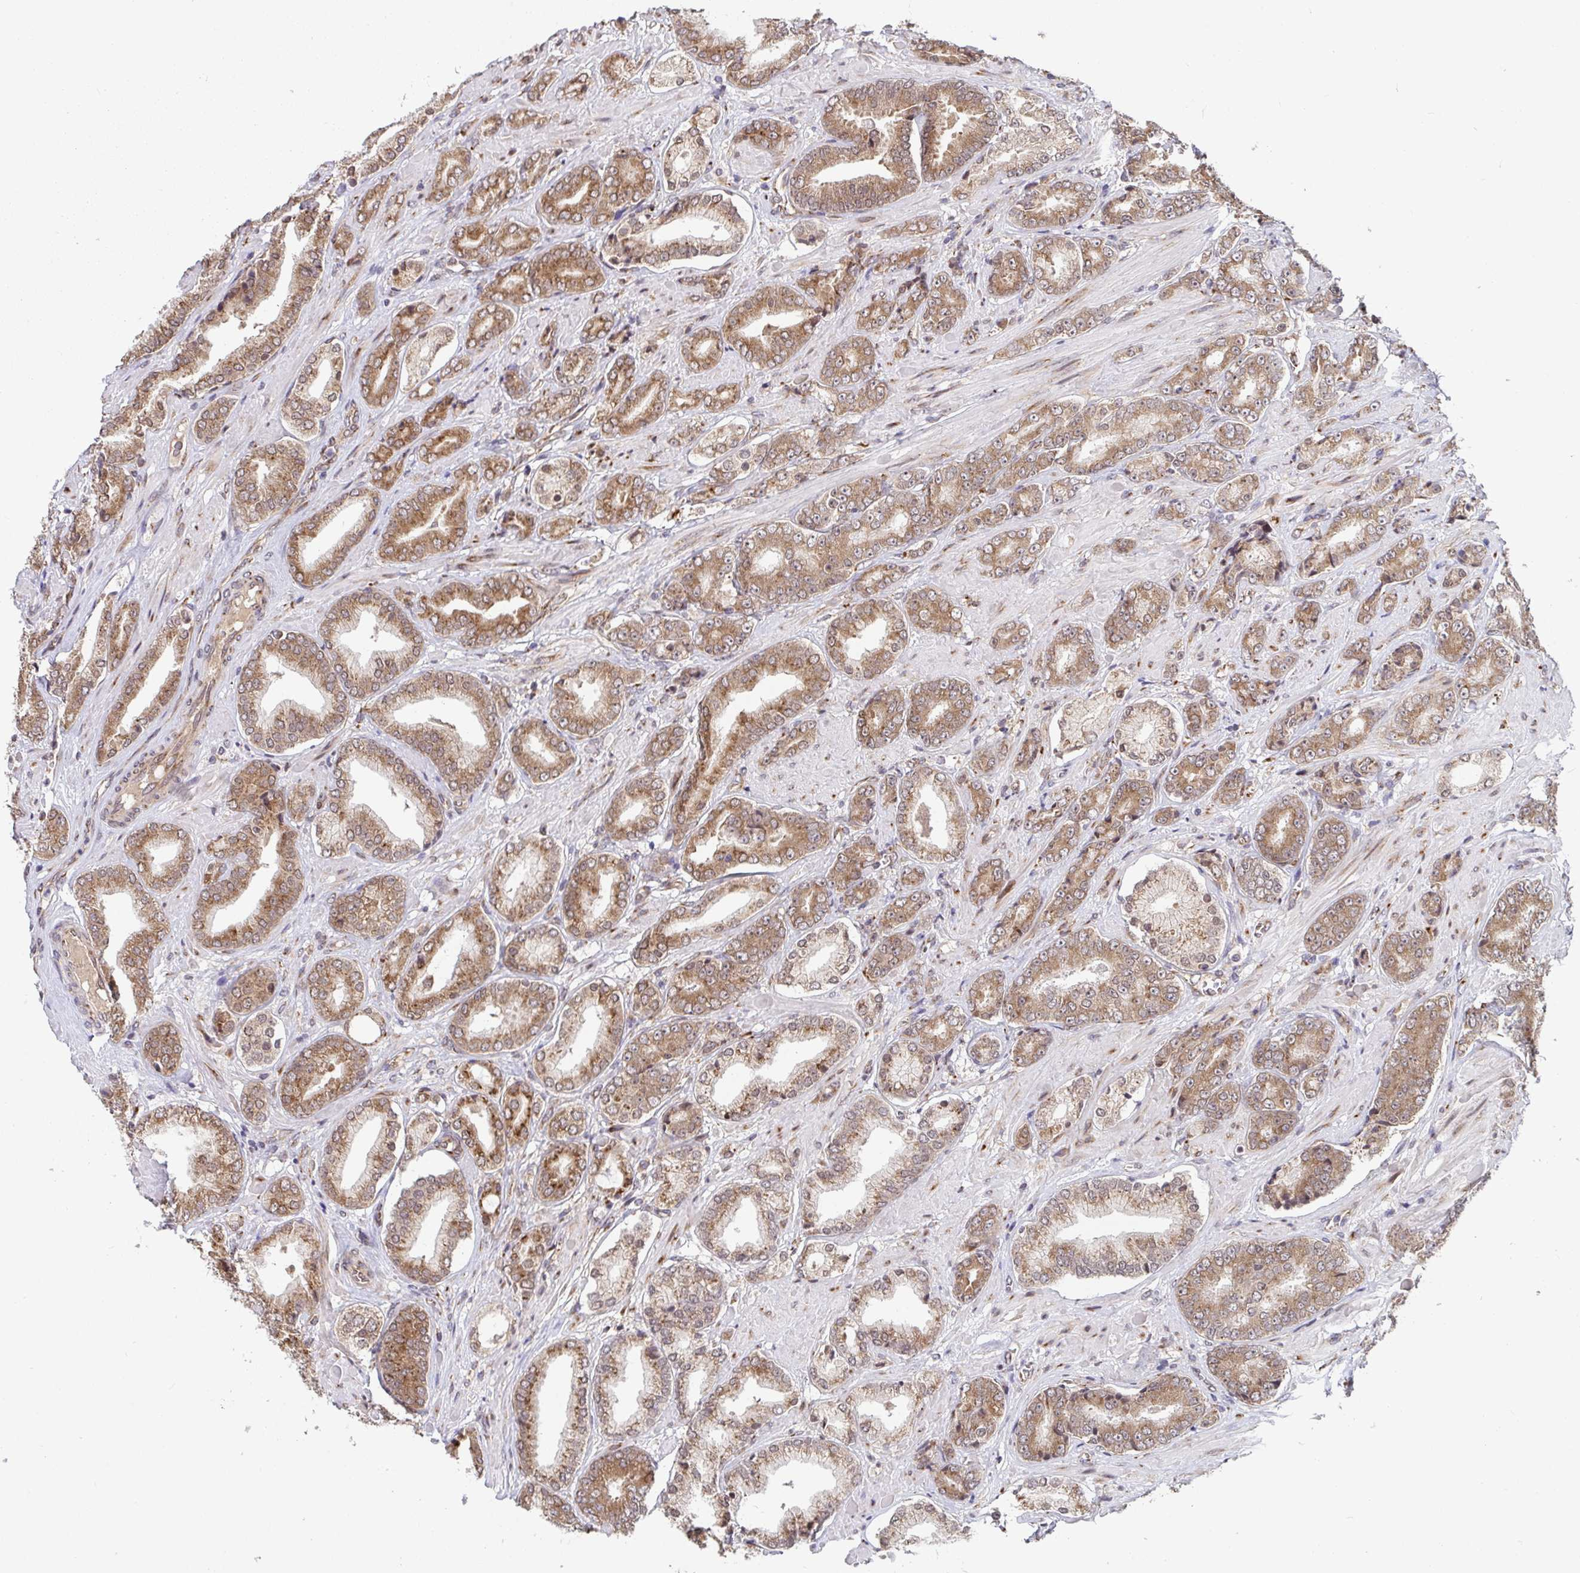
{"staining": {"intensity": "moderate", "quantity": ">75%", "location": "cytoplasmic/membranous"}, "tissue": "prostate cancer", "cell_type": "Tumor cells", "image_type": "cancer", "snomed": [{"axis": "morphology", "description": "Adenocarcinoma, High grade"}, {"axis": "topography", "description": "Prostate"}], "caption": "IHC staining of prostate cancer, which reveals medium levels of moderate cytoplasmic/membranous expression in approximately >75% of tumor cells indicating moderate cytoplasmic/membranous protein expression. The staining was performed using DAB (3,3'-diaminobenzidine) (brown) for protein detection and nuclei were counterstained in hematoxylin (blue).", "gene": "ATP5MJ", "patient": {"sex": "male", "age": 56}}